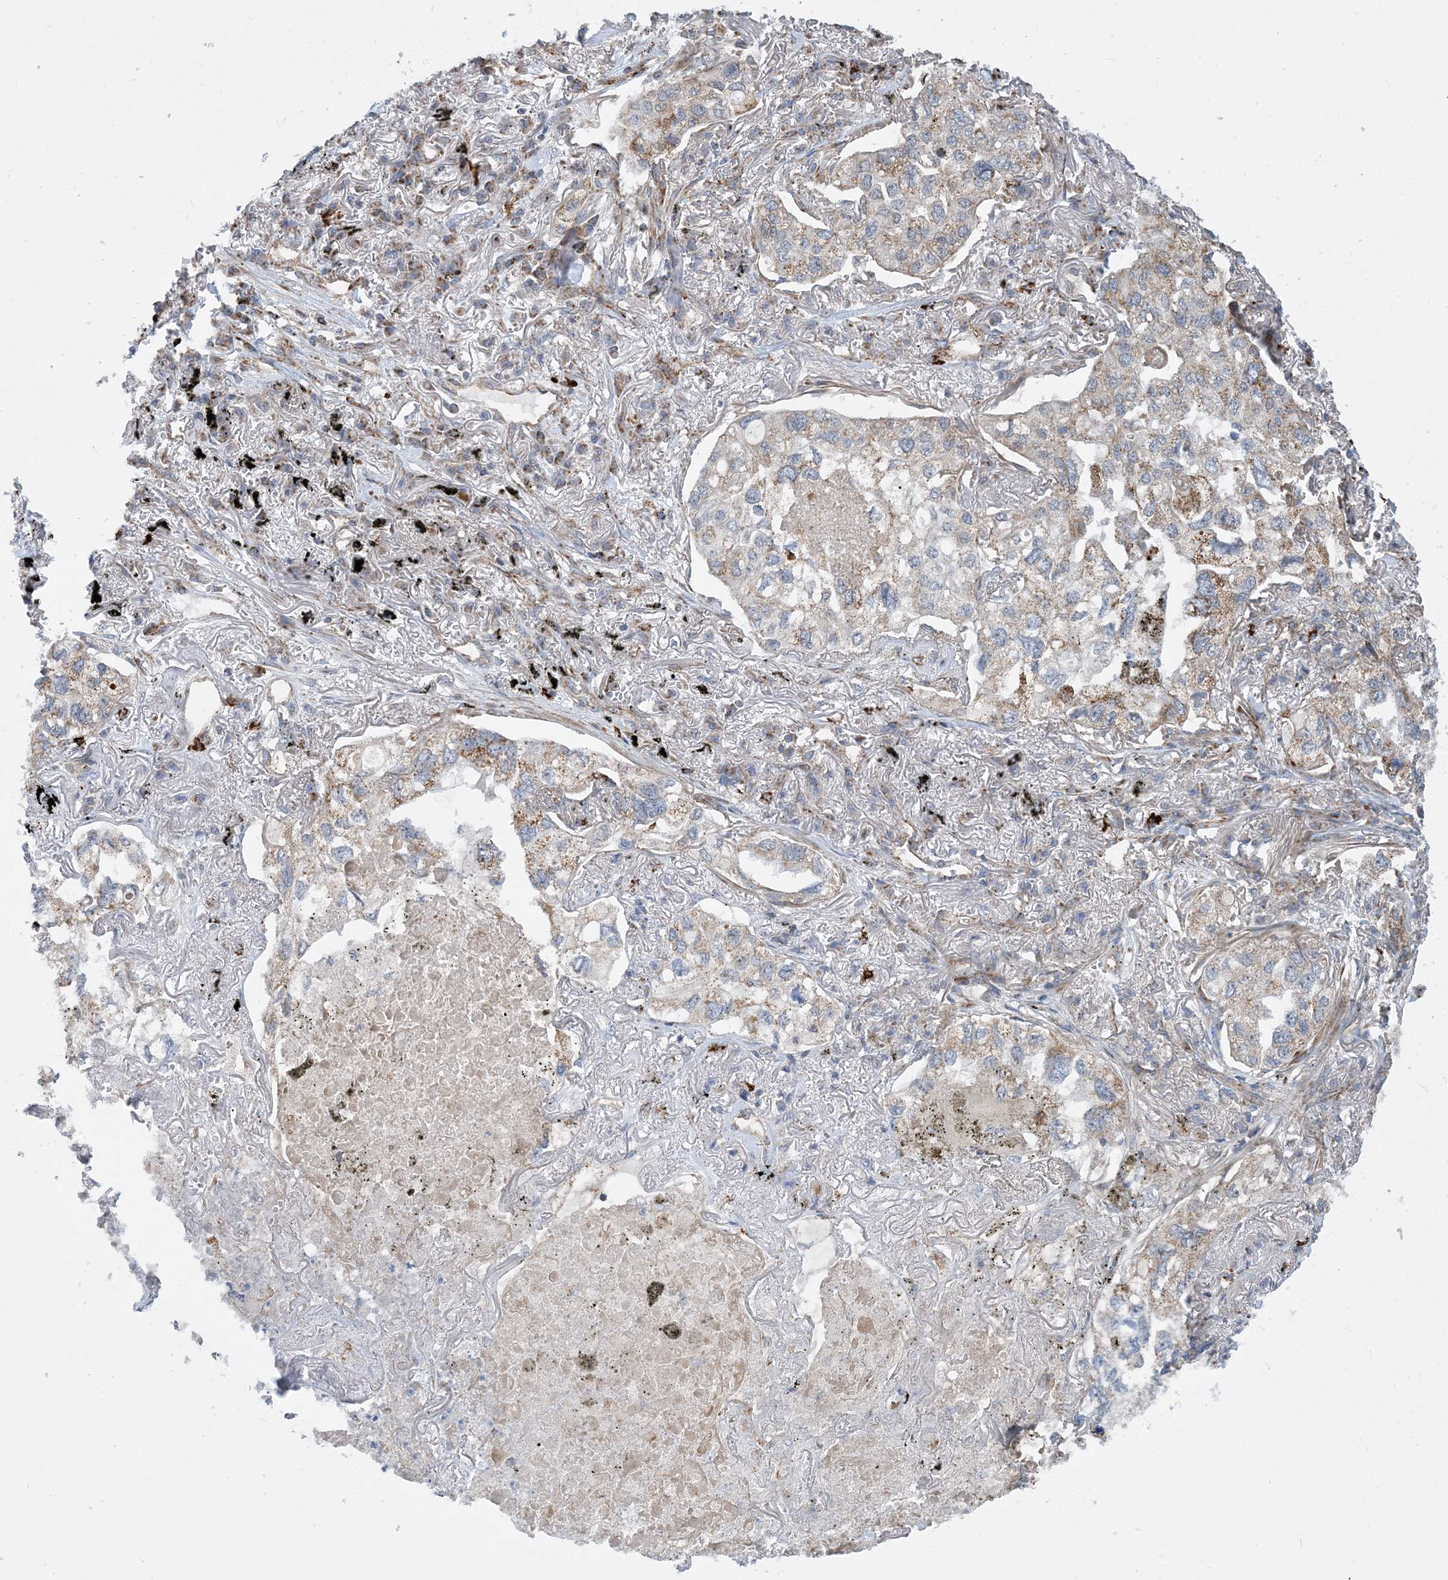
{"staining": {"intensity": "moderate", "quantity": "<25%", "location": "cytoplasmic/membranous"}, "tissue": "lung cancer", "cell_type": "Tumor cells", "image_type": "cancer", "snomed": [{"axis": "morphology", "description": "Adenocarcinoma, NOS"}, {"axis": "topography", "description": "Lung"}], "caption": "There is low levels of moderate cytoplasmic/membranous positivity in tumor cells of lung cancer, as demonstrated by immunohistochemical staining (brown color).", "gene": "PCDHGA1", "patient": {"sex": "male", "age": 65}}